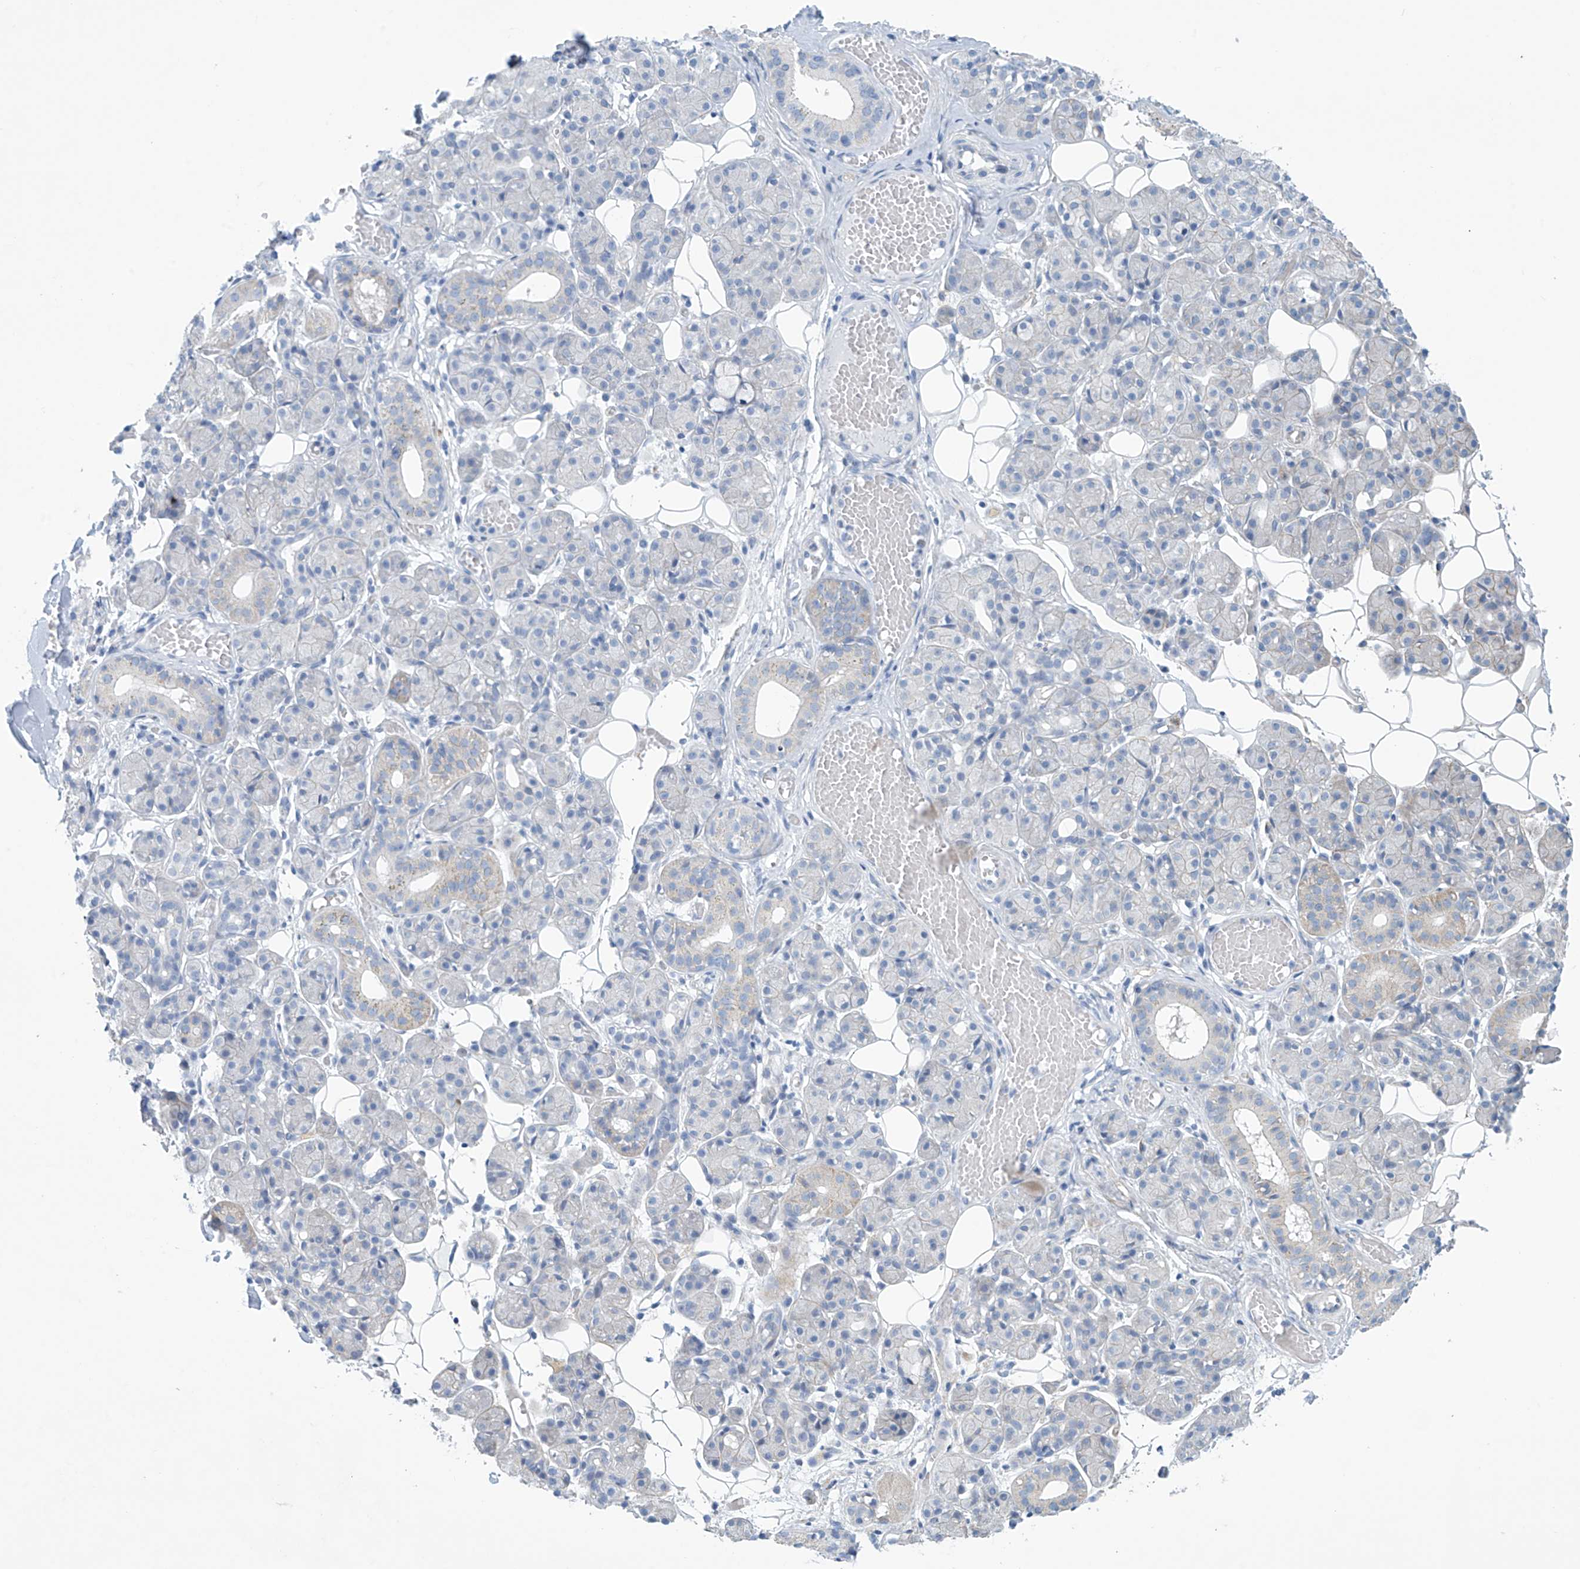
{"staining": {"intensity": "negative", "quantity": "none", "location": "none"}, "tissue": "salivary gland", "cell_type": "Glandular cells", "image_type": "normal", "snomed": [{"axis": "morphology", "description": "Normal tissue, NOS"}, {"axis": "topography", "description": "Salivary gland"}], "caption": "A high-resolution micrograph shows immunohistochemistry staining of unremarkable salivary gland, which shows no significant expression in glandular cells. (DAB (3,3'-diaminobenzidine) immunohistochemistry, high magnification).", "gene": "ABHD13", "patient": {"sex": "male", "age": 63}}